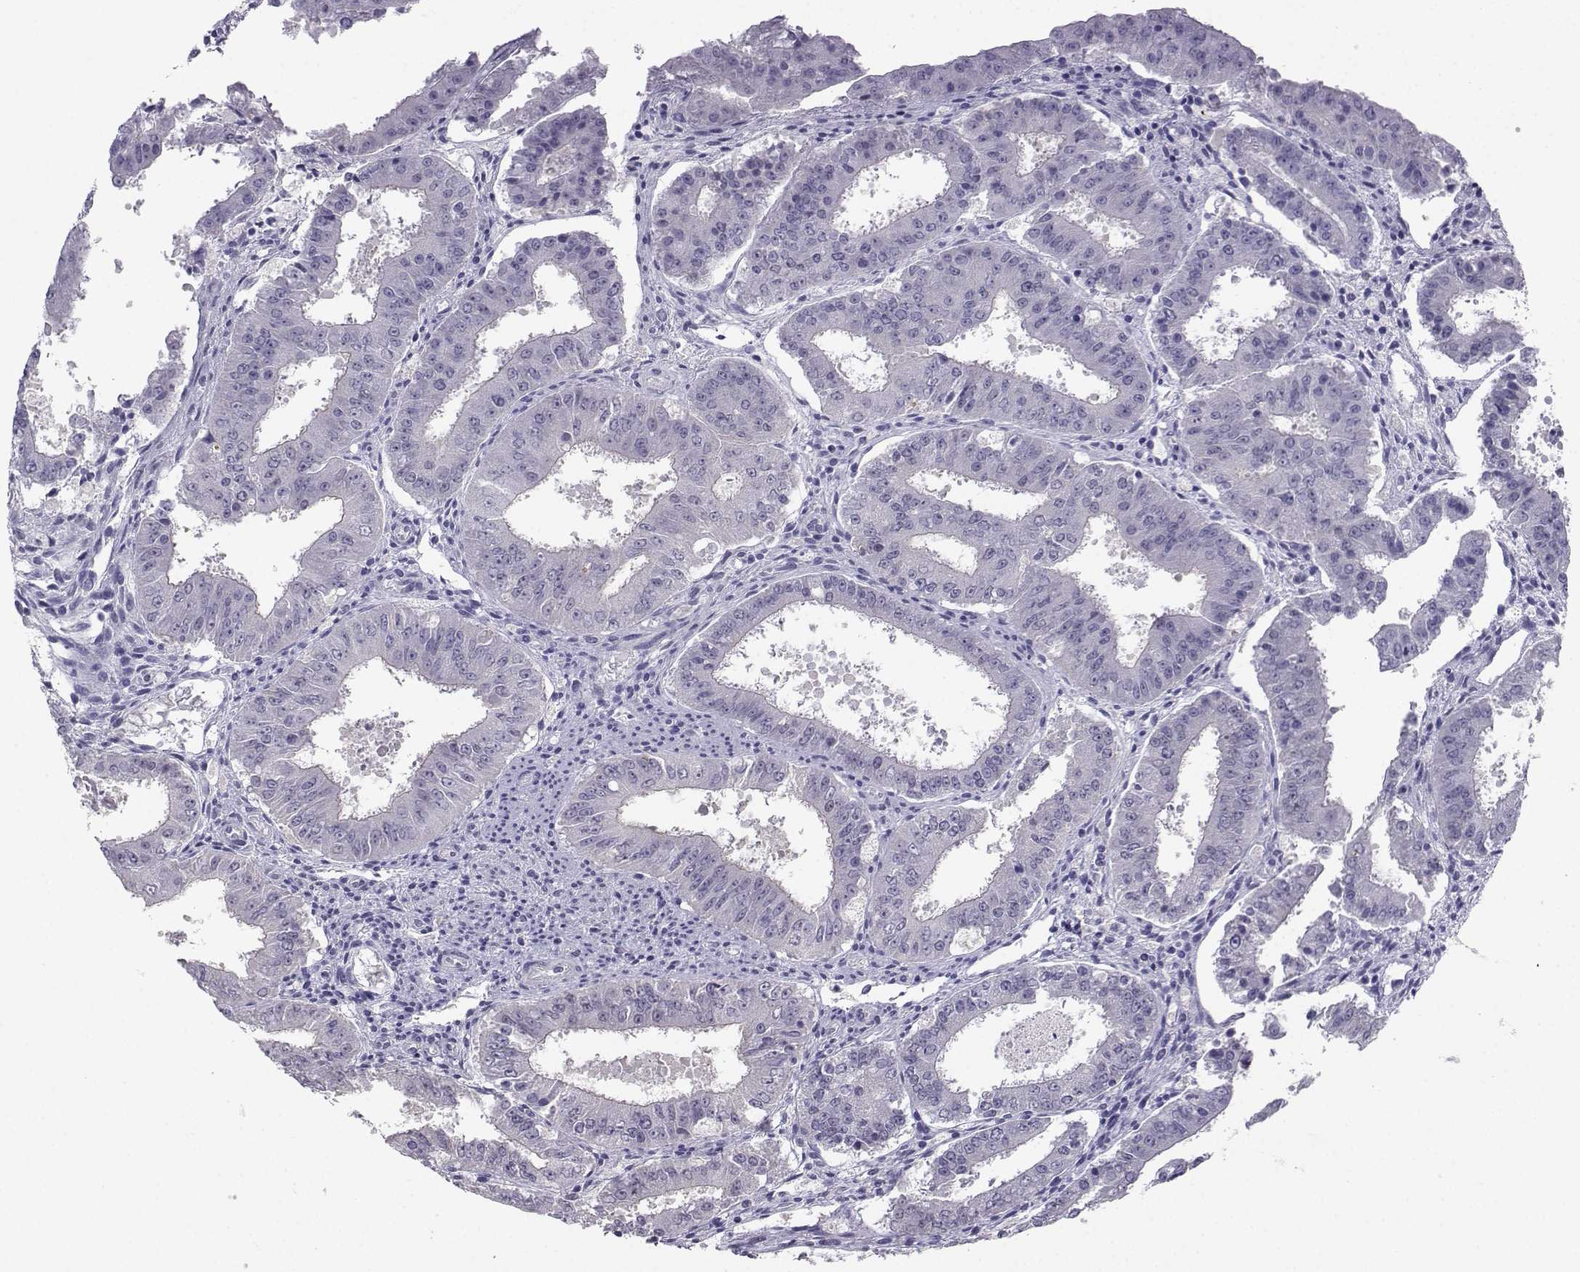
{"staining": {"intensity": "negative", "quantity": "none", "location": "none"}, "tissue": "ovarian cancer", "cell_type": "Tumor cells", "image_type": "cancer", "snomed": [{"axis": "morphology", "description": "Carcinoma, endometroid"}, {"axis": "topography", "description": "Ovary"}], "caption": "Immunohistochemistry (IHC) image of neoplastic tissue: human ovarian cancer stained with DAB (3,3'-diaminobenzidine) exhibits no significant protein expression in tumor cells.", "gene": "TEDC2", "patient": {"sex": "female", "age": 42}}